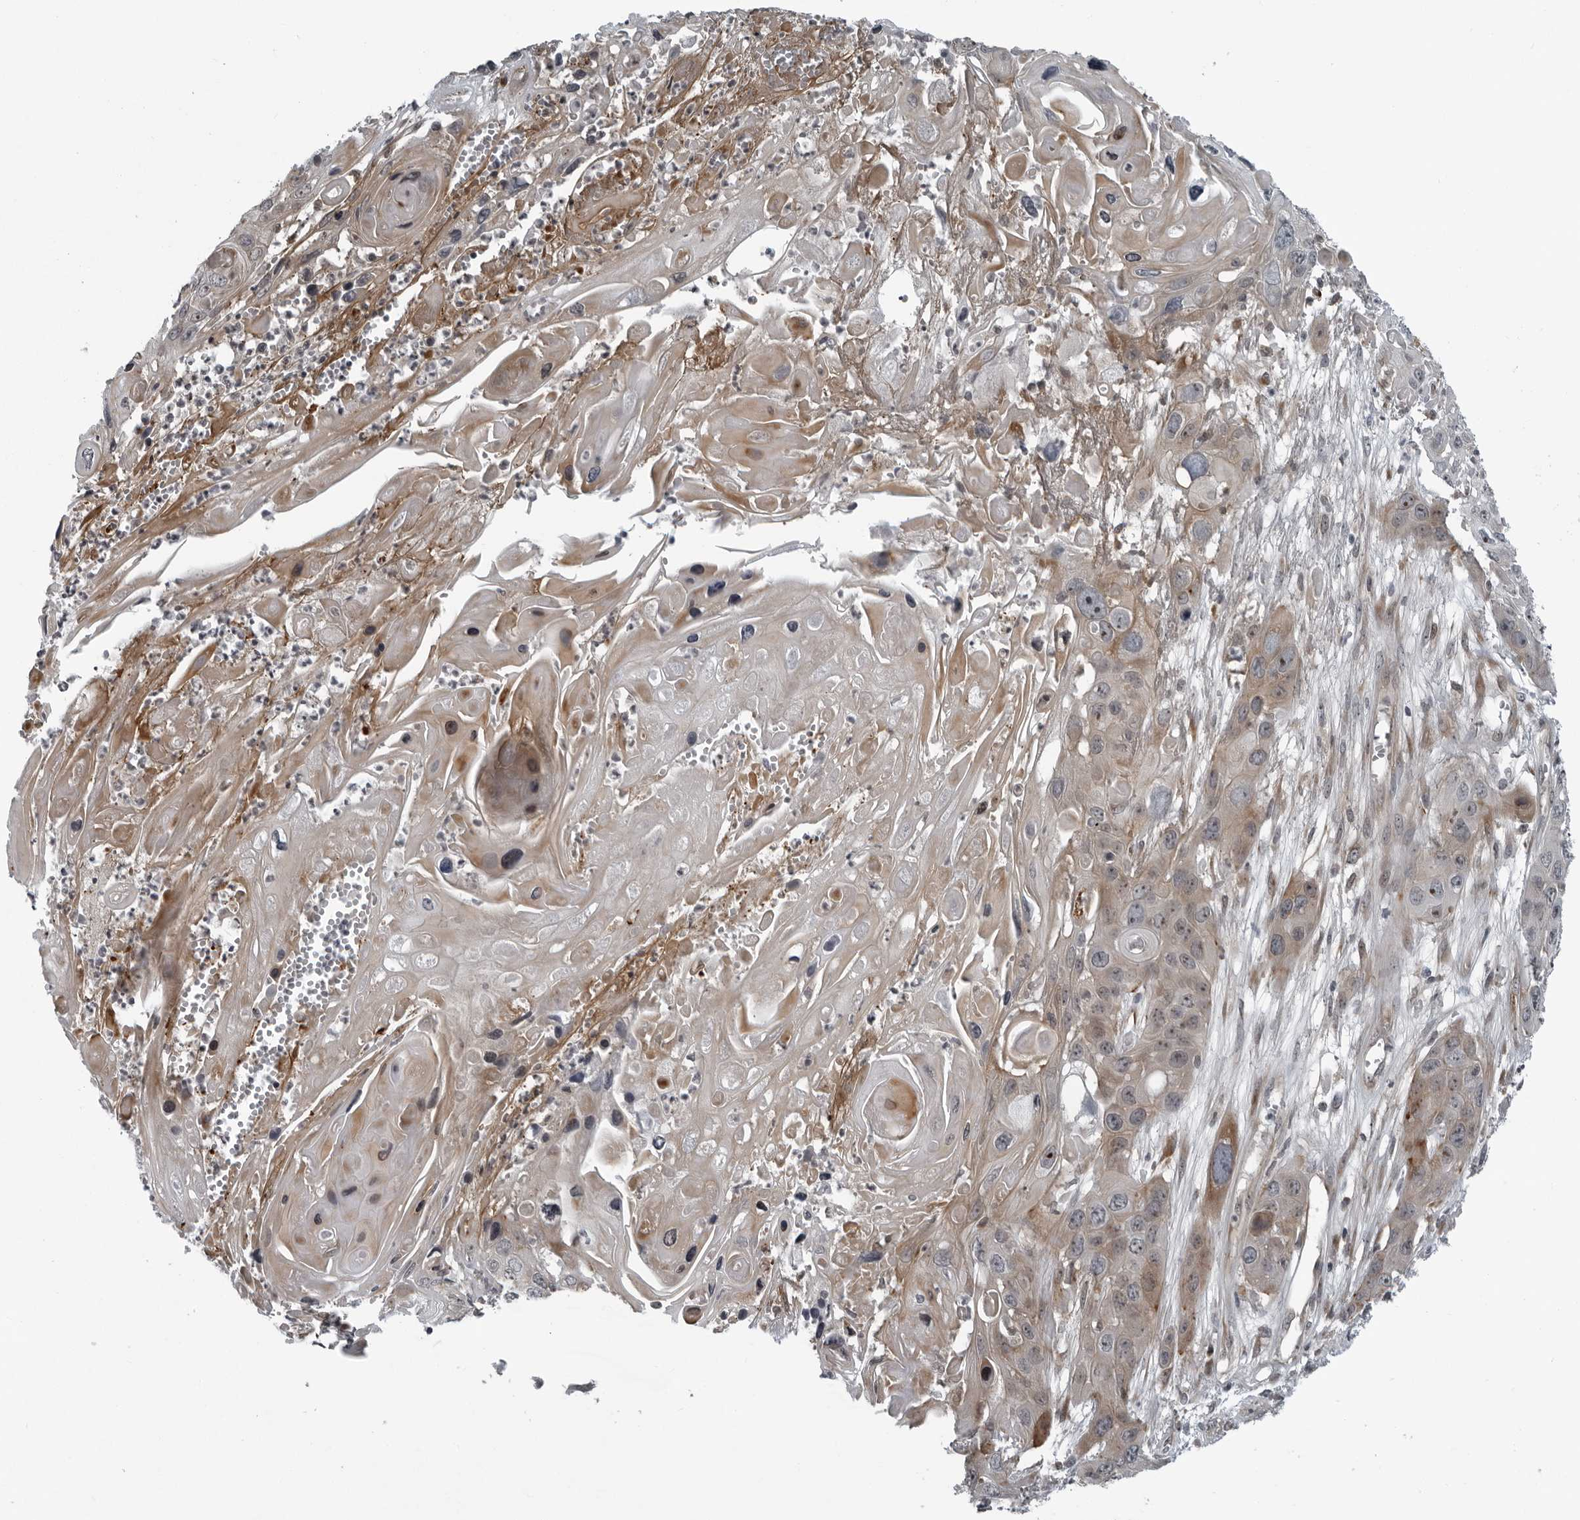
{"staining": {"intensity": "moderate", "quantity": ">75%", "location": "nuclear"}, "tissue": "skin cancer", "cell_type": "Tumor cells", "image_type": "cancer", "snomed": [{"axis": "morphology", "description": "Squamous cell carcinoma, NOS"}, {"axis": "topography", "description": "Skin"}], "caption": "IHC staining of skin cancer, which displays medium levels of moderate nuclear staining in approximately >75% of tumor cells indicating moderate nuclear protein expression. The staining was performed using DAB (brown) for protein detection and nuclei were counterstained in hematoxylin (blue).", "gene": "FAM102B", "patient": {"sex": "male", "age": 55}}